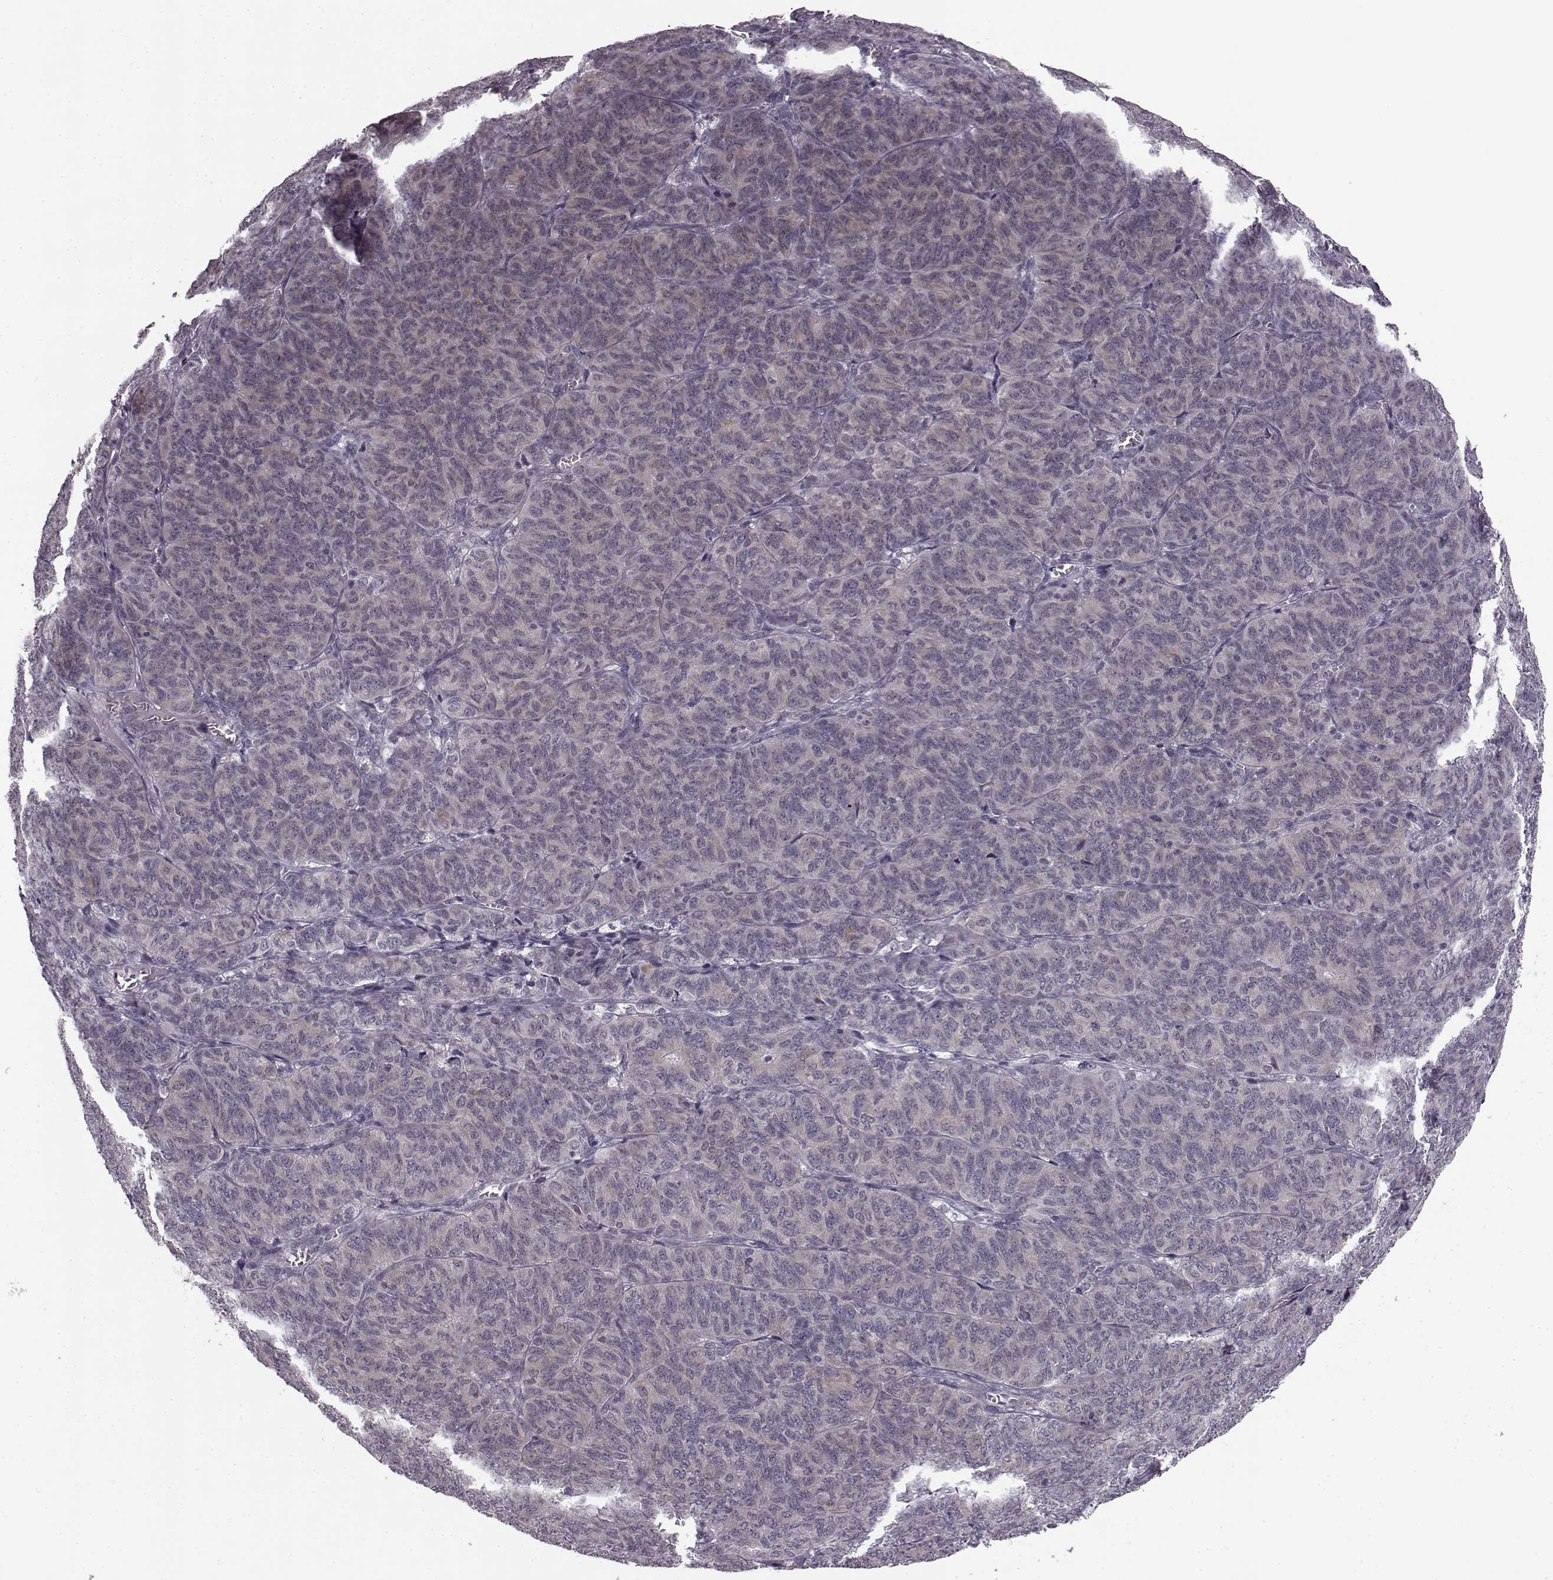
{"staining": {"intensity": "weak", "quantity": "<25%", "location": "cytoplasmic/membranous"}, "tissue": "ovarian cancer", "cell_type": "Tumor cells", "image_type": "cancer", "snomed": [{"axis": "morphology", "description": "Carcinoma, endometroid"}, {"axis": "topography", "description": "Ovary"}], "caption": "A micrograph of ovarian cancer stained for a protein demonstrates no brown staining in tumor cells. (Stains: DAB (3,3'-diaminobenzidine) immunohistochemistry with hematoxylin counter stain, Microscopy: brightfield microscopy at high magnification).", "gene": "FAM234B", "patient": {"sex": "female", "age": 80}}